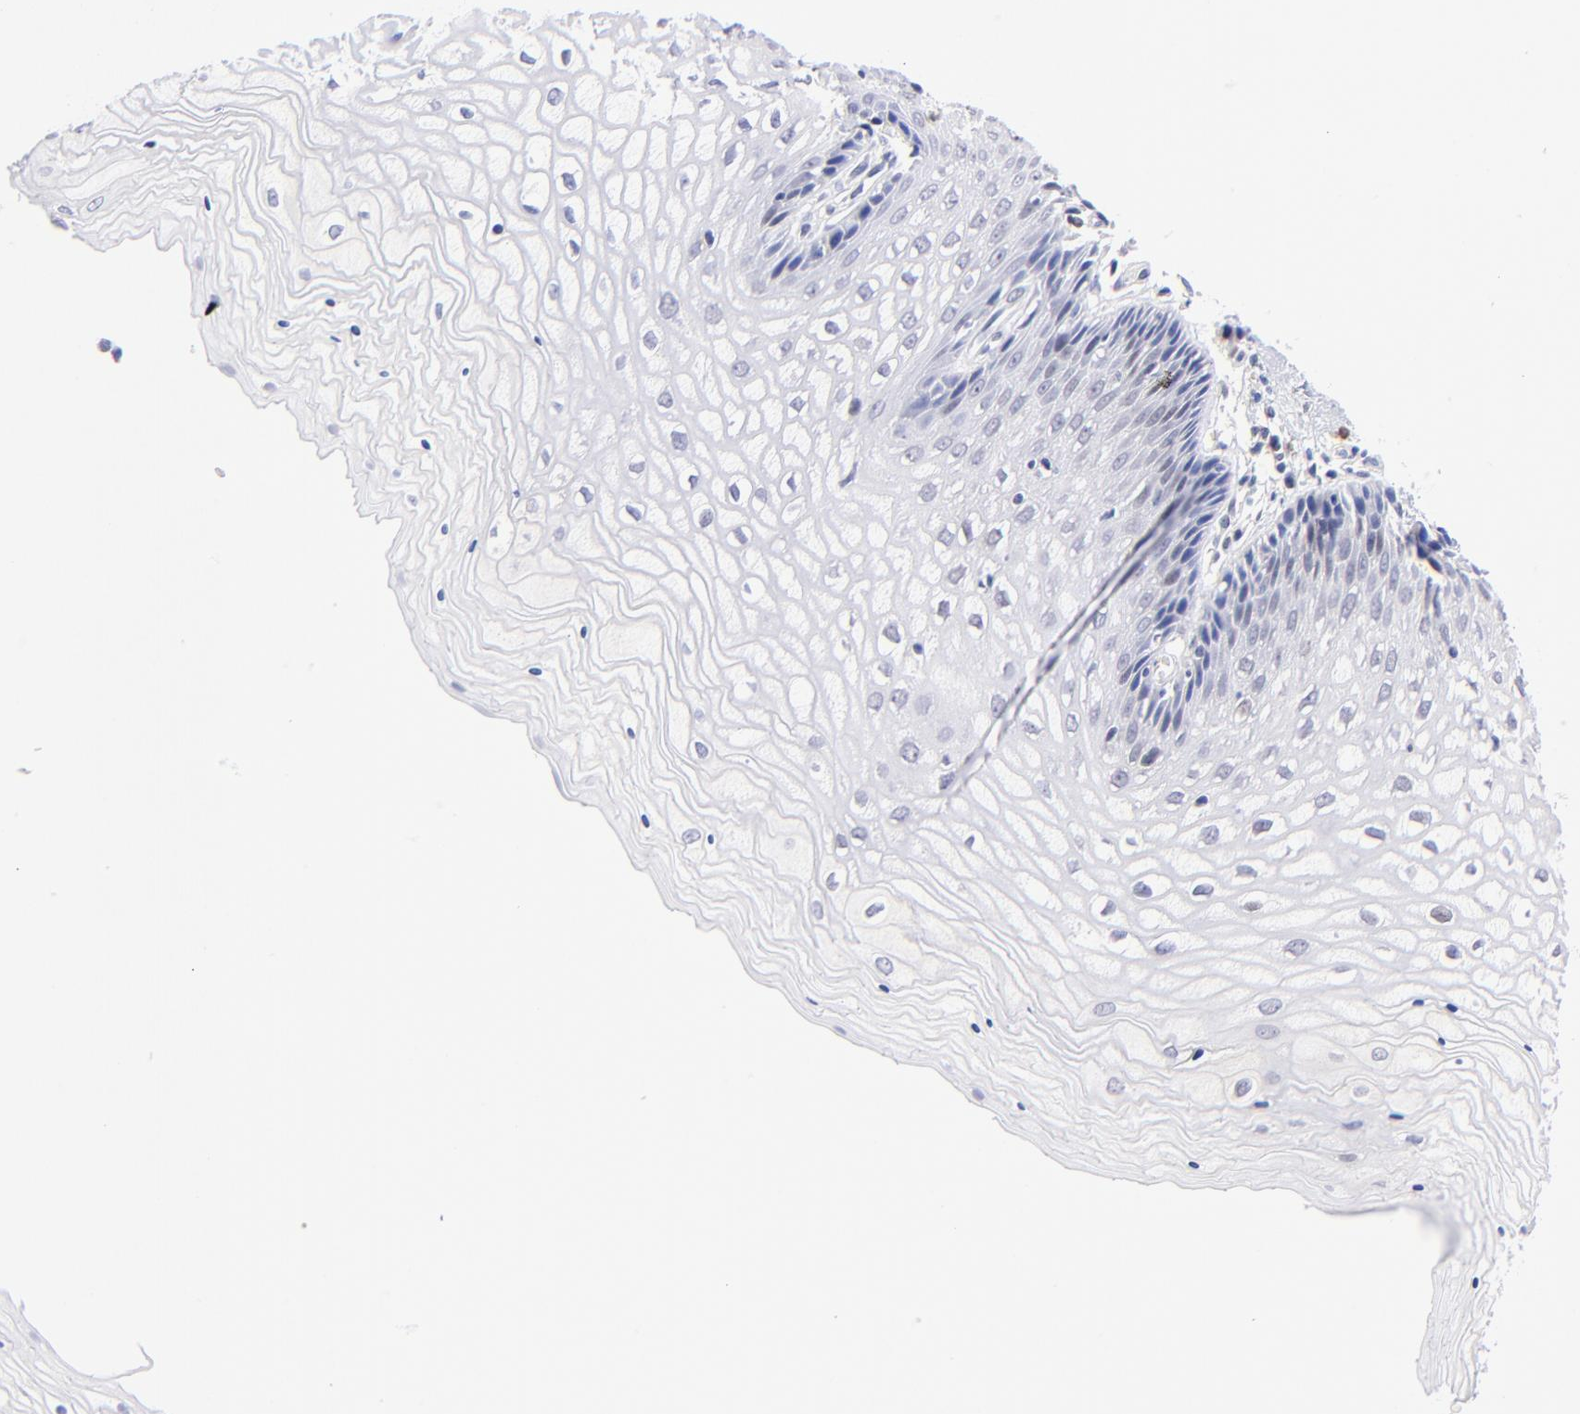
{"staining": {"intensity": "negative", "quantity": "none", "location": "none"}, "tissue": "vagina", "cell_type": "Squamous epithelial cells", "image_type": "normal", "snomed": [{"axis": "morphology", "description": "Normal tissue, NOS"}, {"axis": "topography", "description": "Vagina"}], "caption": "IHC image of unremarkable vagina: vagina stained with DAB (3,3'-diaminobenzidine) shows no significant protein staining in squamous epithelial cells. The staining was performed using DAB to visualize the protein expression in brown, while the nuclei were stained in blue with hematoxylin (Magnification: 20x).", "gene": "ZNF155", "patient": {"sex": "female", "age": 34}}